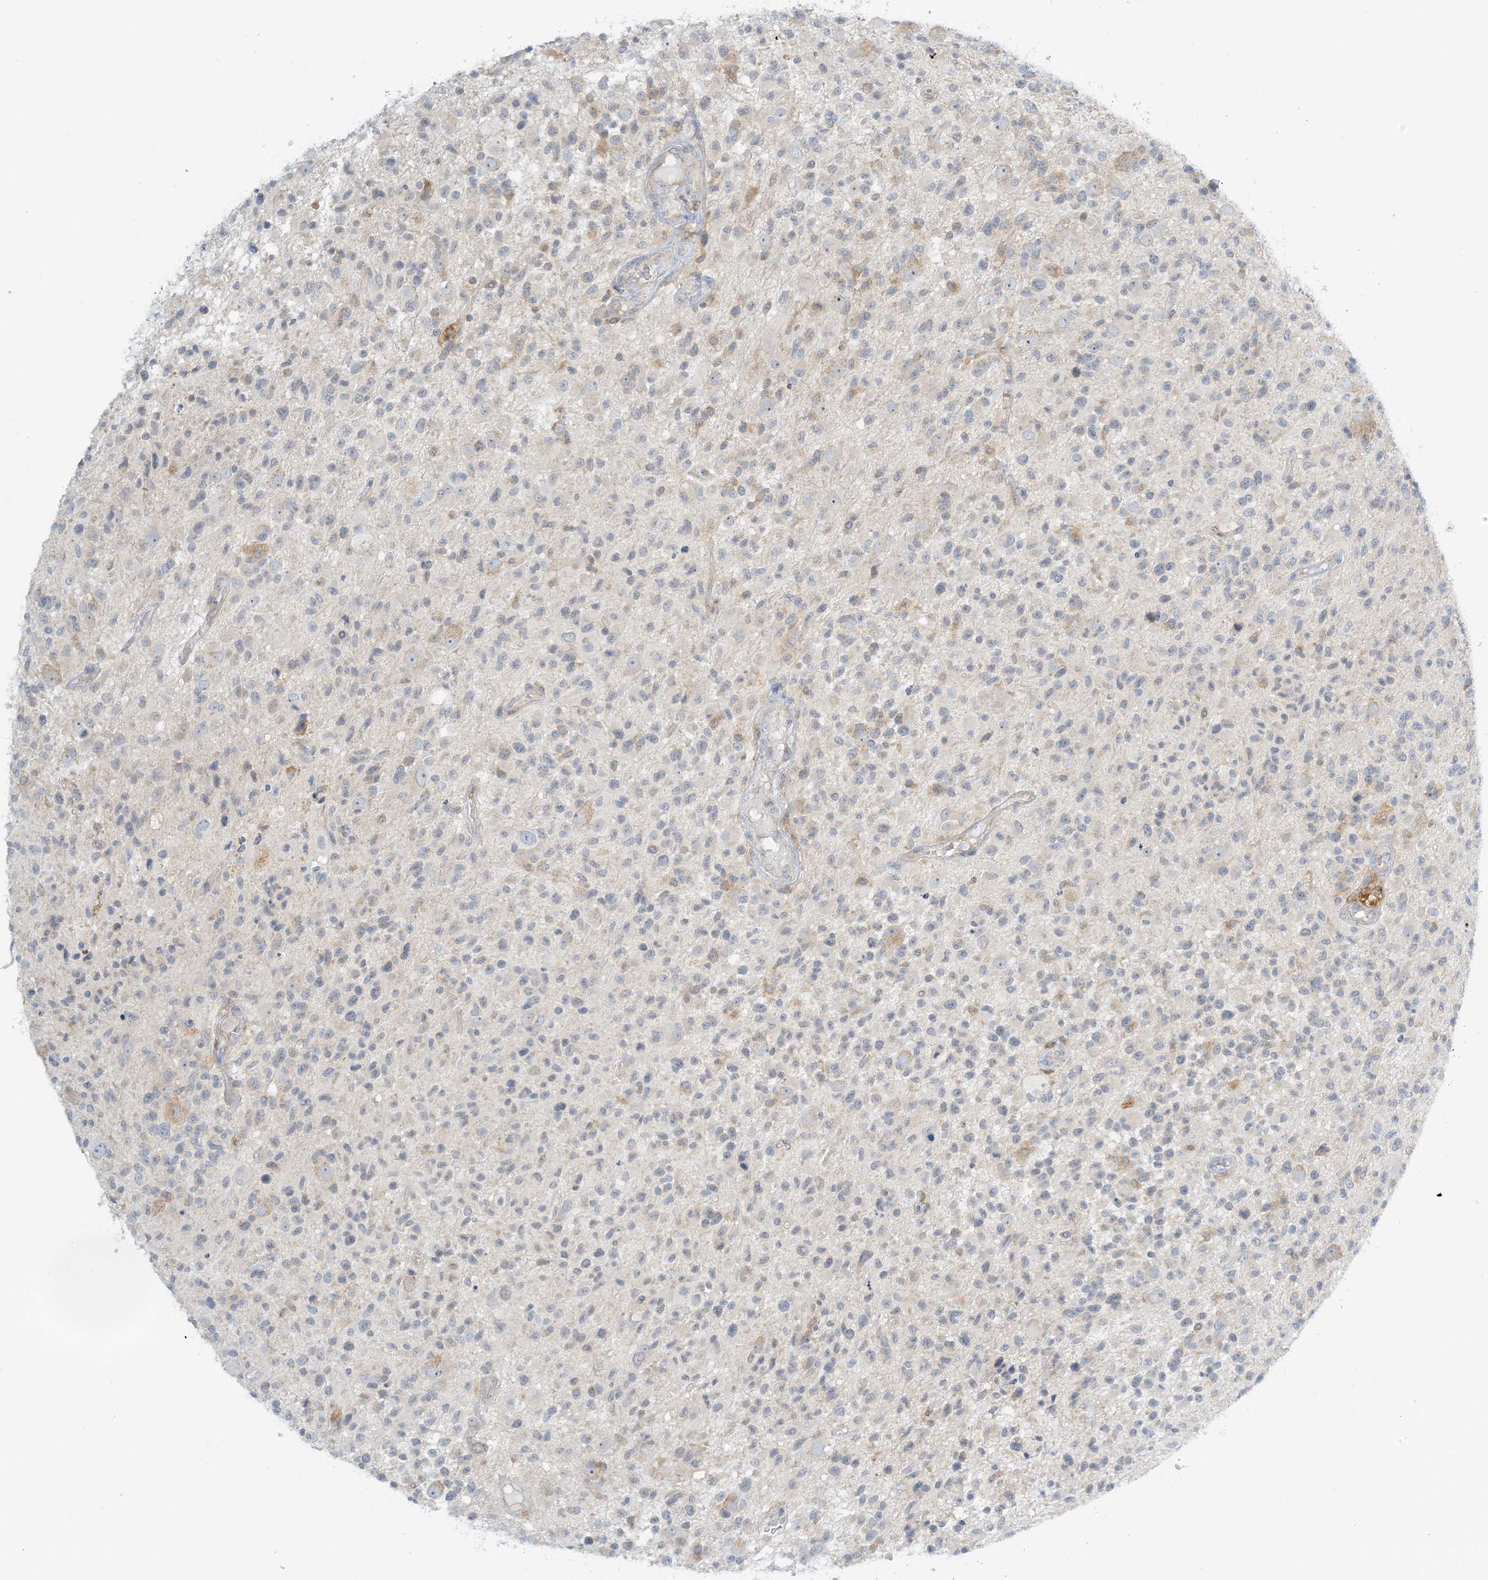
{"staining": {"intensity": "weak", "quantity": "<25%", "location": "cytoplasmic/membranous"}, "tissue": "glioma", "cell_type": "Tumor cells", "image_type": "cancer", "snomed": [{"axis": "morphology", "description": "Glioma, malignant, High grade"}, {"axis": "morphology", "description": "Glioblastoma, NOS"}, {"axis": "topography", "description": "Brain"}], "caption": "High power microscopy image of an IHC histopathology image of glioma, revealing no significant staining in tumor cells.", "gene": "MRPS18A", "patient": {"sex": "male", "age": 60}}